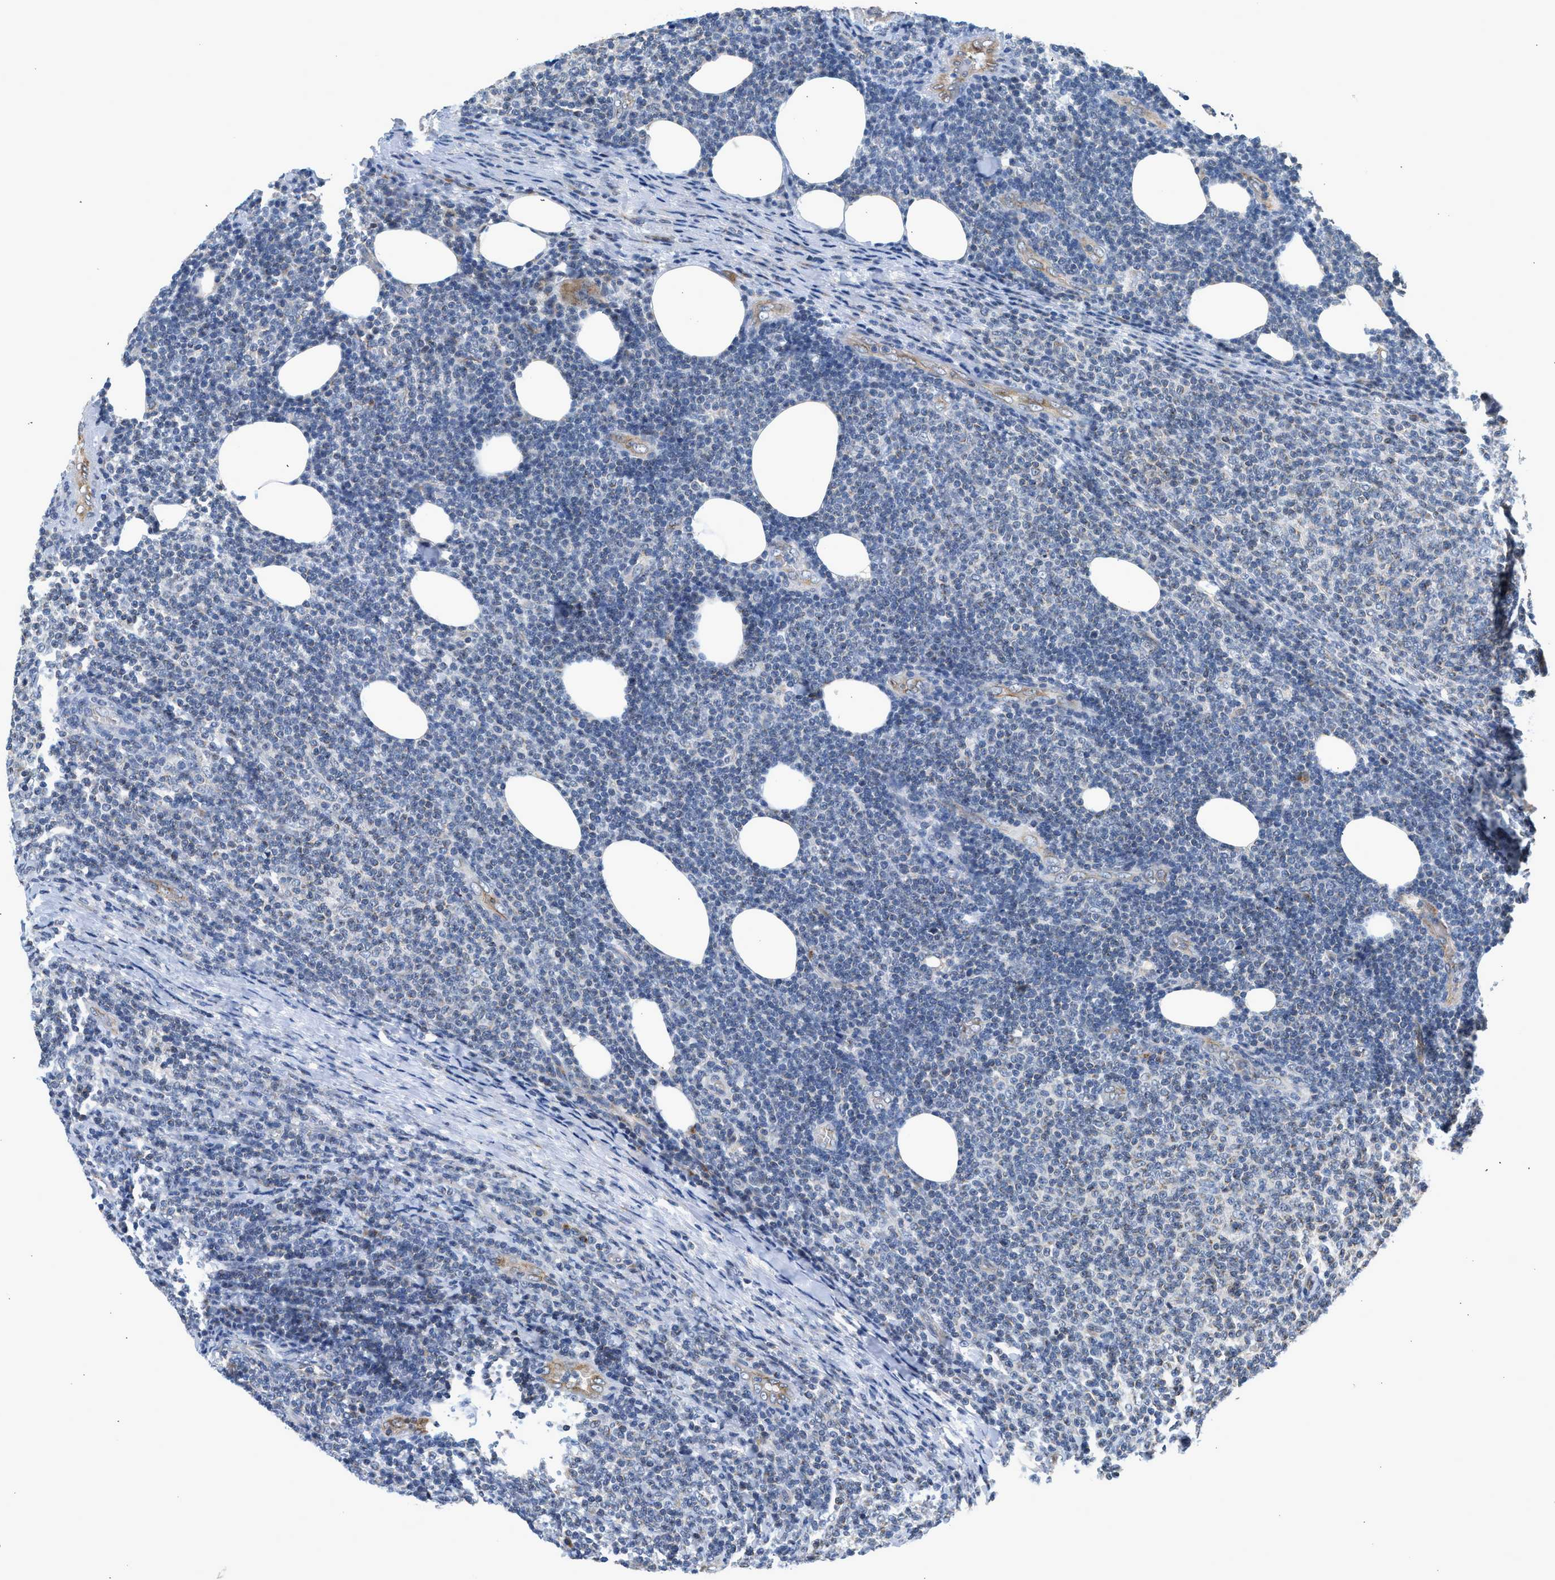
{"staining": {"intensity": "negative", "quantity": "none", "location": "none"}, "tissue": "lymphoma", "cell_type": "Tumor cells", "image_type": "cancer", "snomed": [{"axis": "morphology", "description": "Malignant lymphoma, non-Hodgkin's type, Low grade"}, {"axis": "topography", "description": "Lymph node"}], "caption": "Lymphoma was stained to show a protein in brown. There is no significant expression in tumor cells. Brightfield microscopy of immunohistochemistry stained with DAB (3,3'-diaminobenzidine) (brown) and hematoxylin (blue), captured at high magnification.", "gene": "PIM1", "patient": {"sex": "male", "age": 66}}